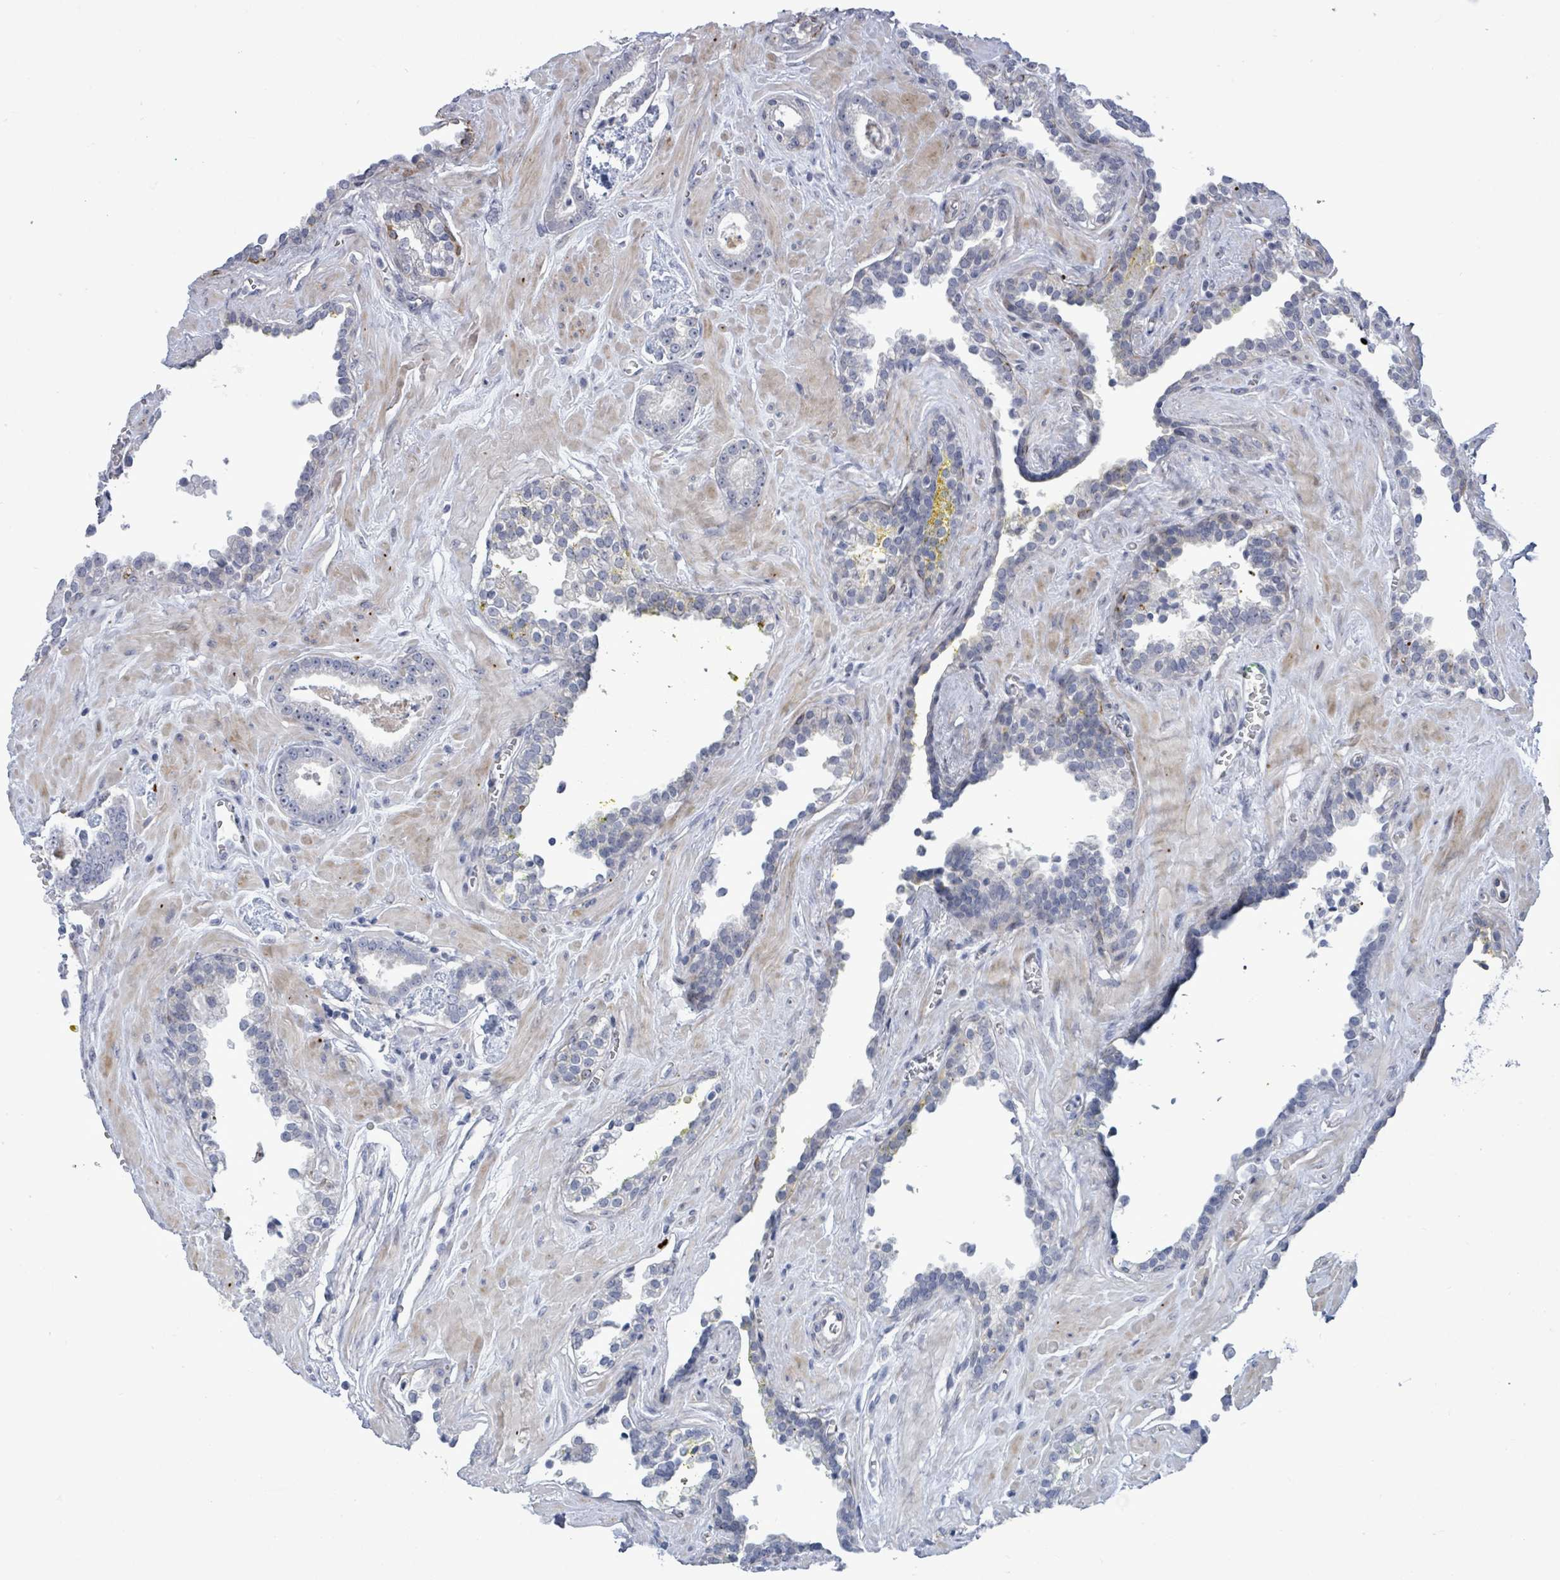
{"staining": {"intensity": "negative", "quantity": "none", "location": "none"}, "tissue": "prostate cancer", "cell_type": "Tumor cells", "image_type": "cancer", "snomed": [{"axis": "morphology", "description": "Adenocarcinoma, Low grade"}, {"axis": "topography", "description": "Prostate"}], "caption": "A high-resolution photomicrograph shows immunohistochemistry (IHC) staining of adenocarcinoma (low-grade) (prostate), which displays no significant expression in tumor cells. (IHC, brightfield microscopy, high magnification).", "gene": "CT45A5", "patient": {"sex": "male", "age": 60}}